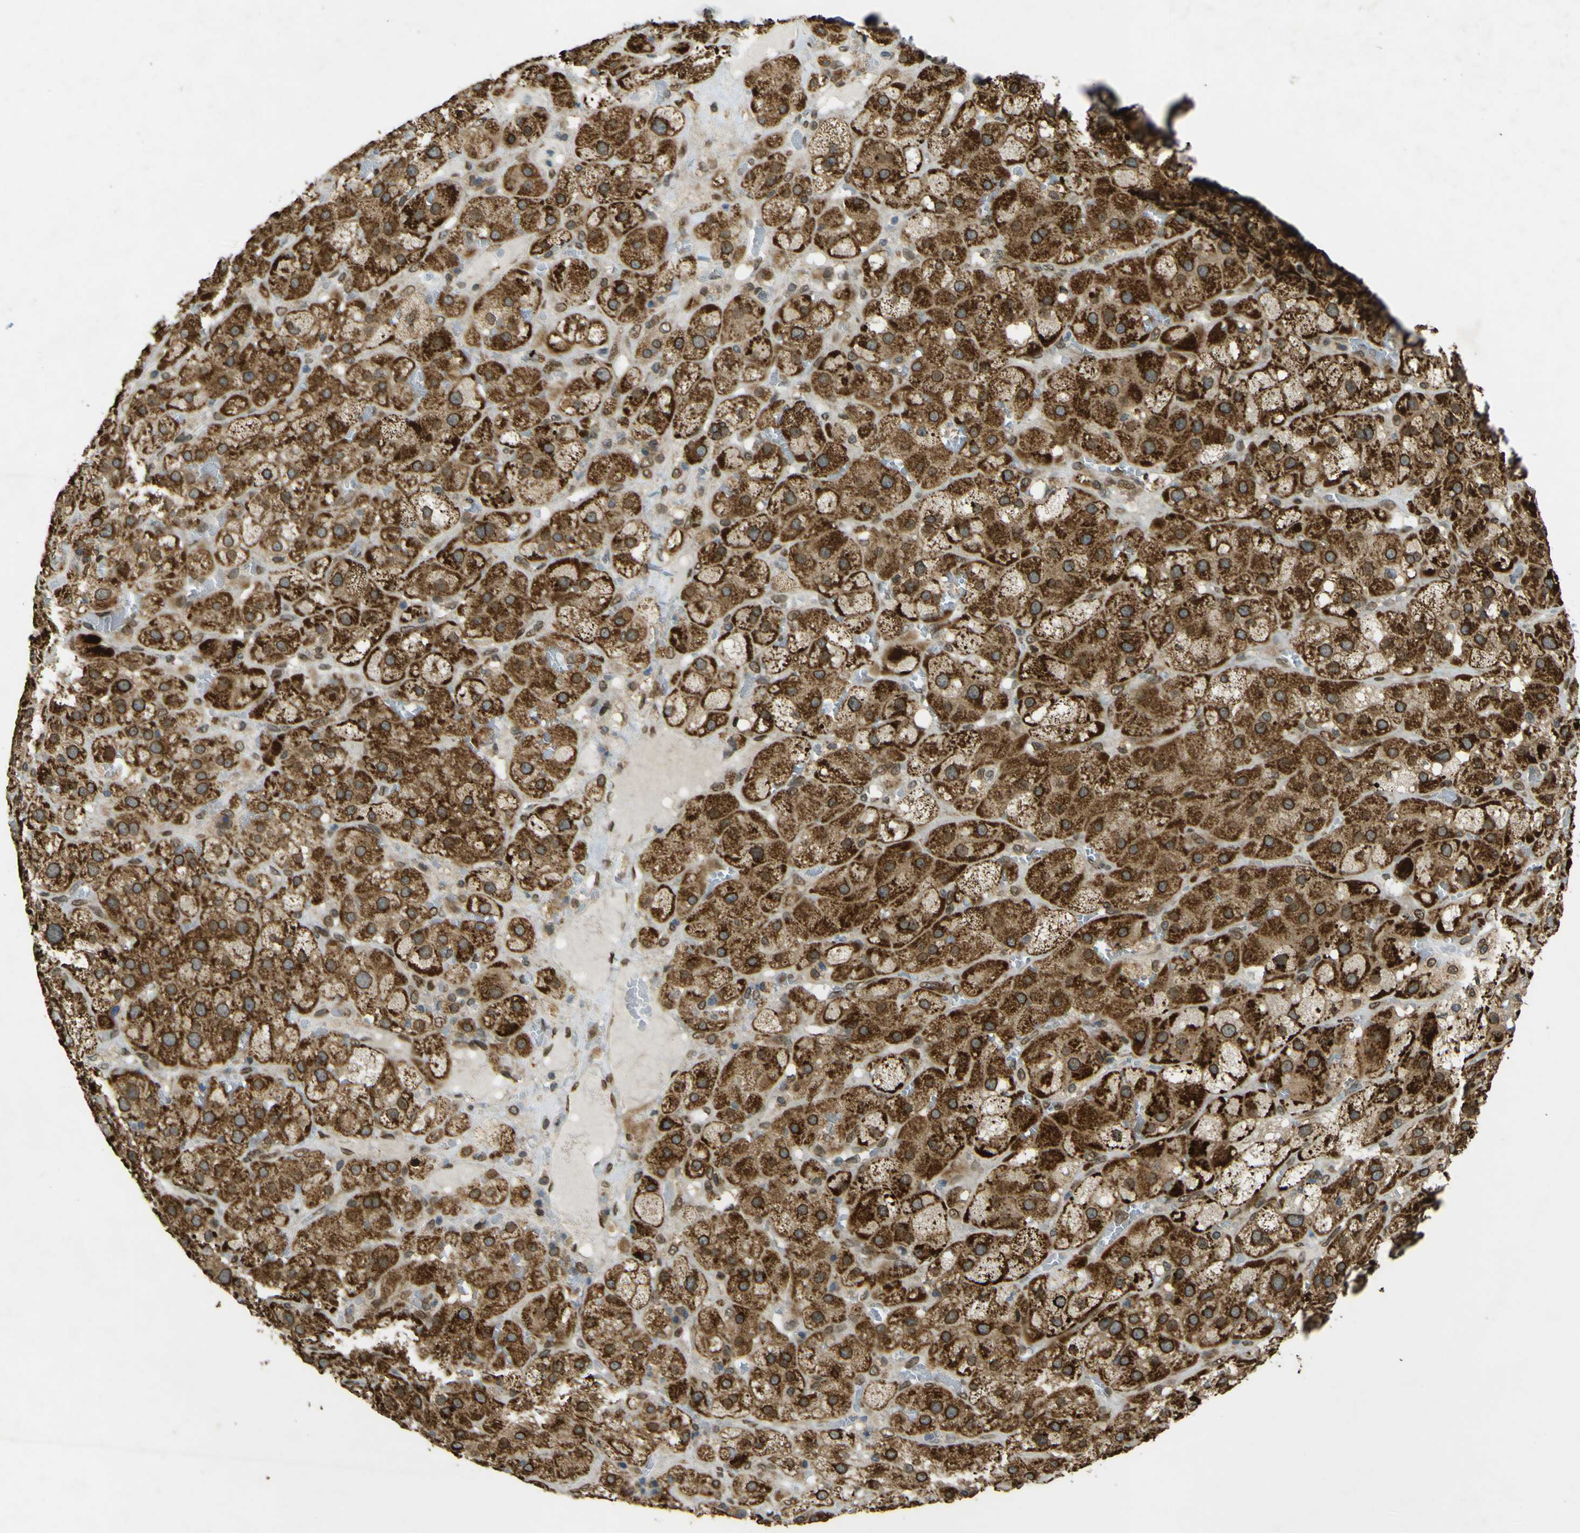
{"staining": {"intensity": "strong", "quantity": ">75%", "location": "cytoplasmic/membranous,nuclear"}, "tissue": "adrenal gland", "cell_type": "Glandular cells", "image_type": "normal", "snomed": [{"axis": "morphology", "description": "Normal tissue, NOS"}, {"axis": "topography", "description": "Adrenal gland"}], "caption": "Immunohistochemical staining of benign human adrenal gland reveals strong cytoplasmic/membranous,nuclear protein staining in about >75% of glandular cells. The protein is stained brown, and the nuclei are stained in blue (DAB (3,3'-diaminobenzidine) IHC with brightfield microscopy, high magnification).", "gene": "GALNT1", "patient": {"sex": "female", "age": 47}}